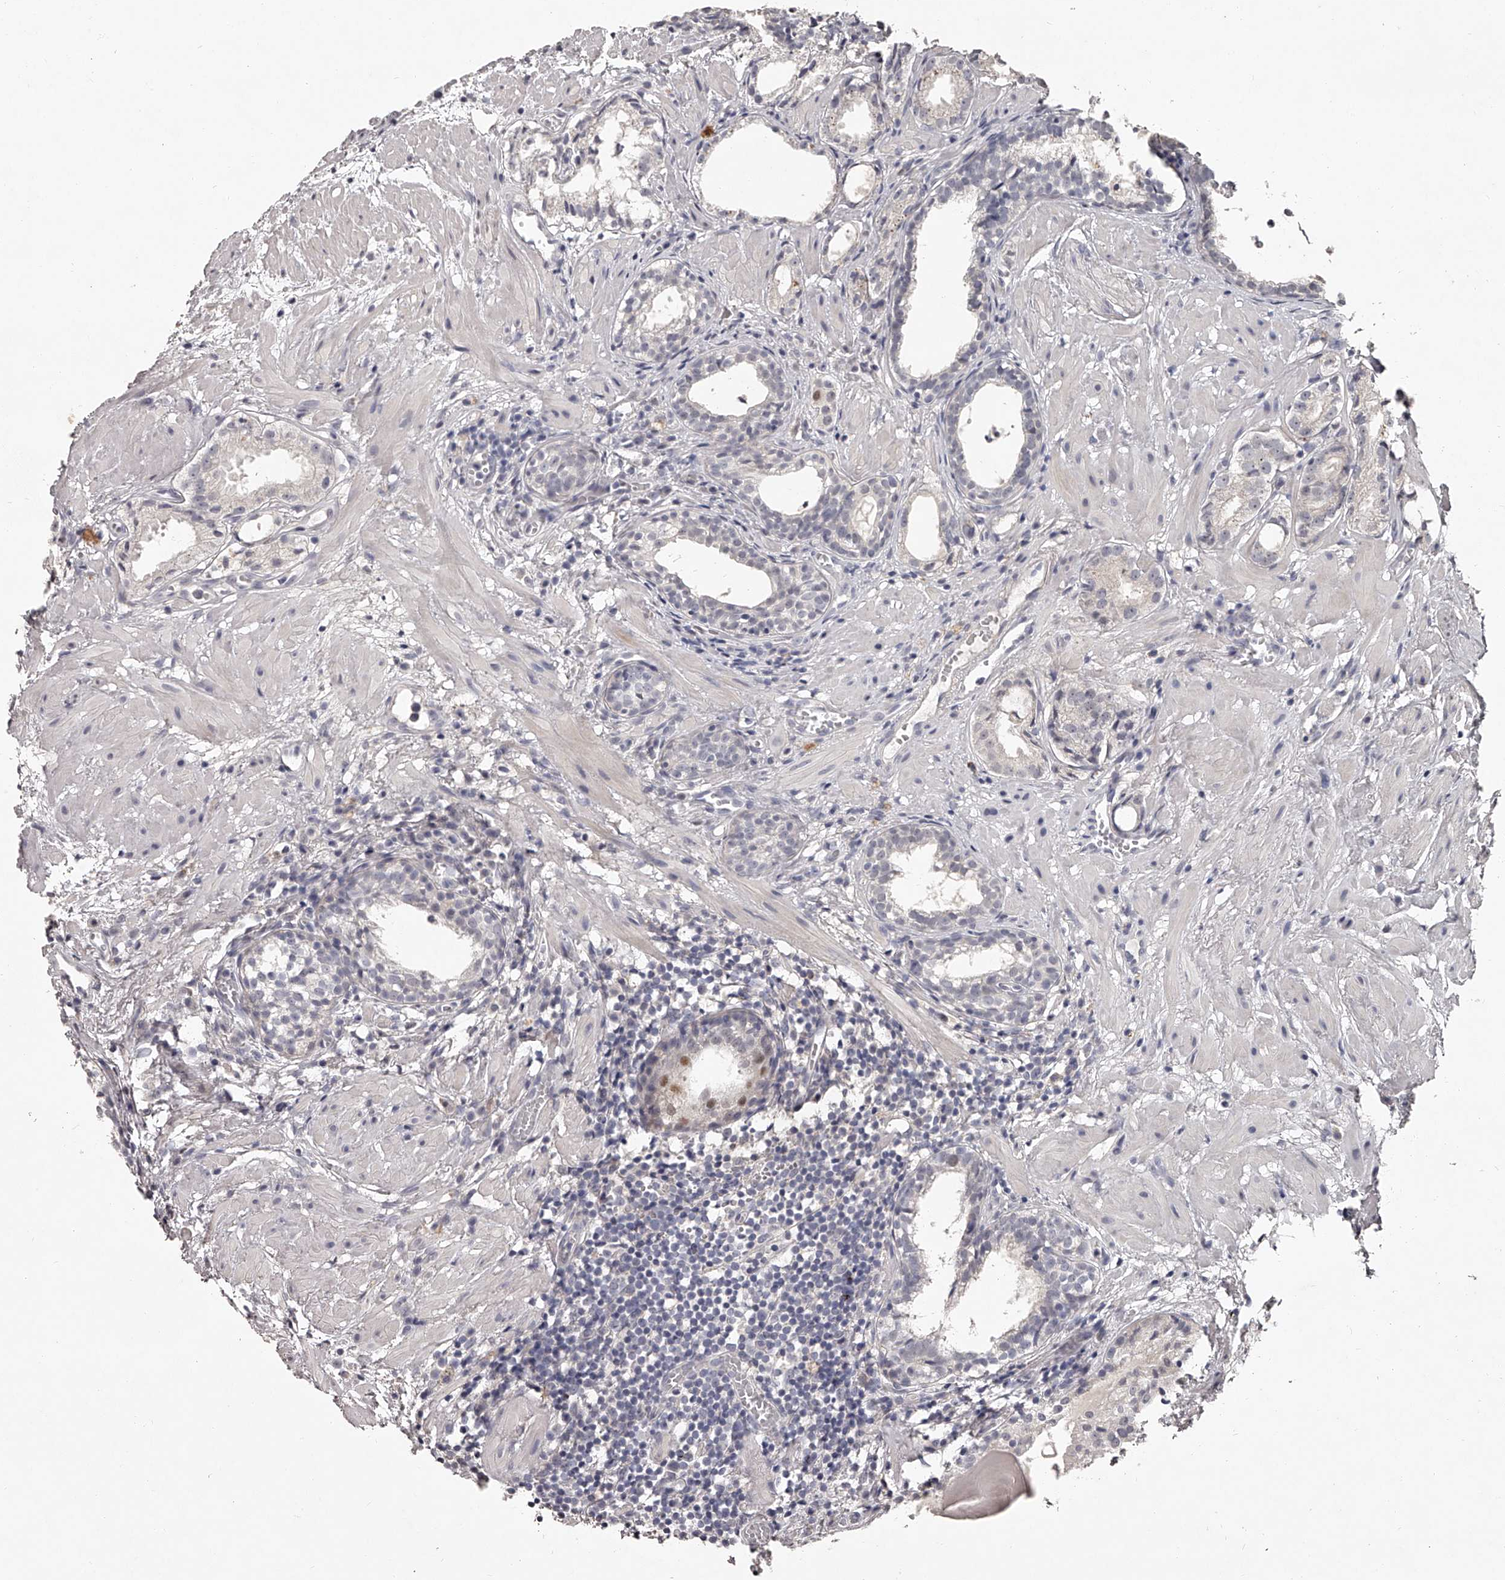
{"staining": {"intensity": "negative", "quantity": "none", "location": "none"}, "tissue": "prostate cancer", "cell_type": "Tumor cells", "image_type": "cancer", "snomed": [{"axis": "morphology", "description": "Adenocarcinoma, Low grade"}, {"axis": "topography", "description": "Prostate"}], "caption": "Immunohistochemical staining of human prostate cancer (adenocarcinoma (low-grade)) exhibits no significant expression in tumor cells. The staining was performed using DAB (3,3'-diaminobenzidine) to visualize the protein expression in brown, while the nuclei were stained in blue with hematoxylin (Magnification: 20x).", "gene": "NT5DC1", "patient": {"sex": "male", "age": 88}}